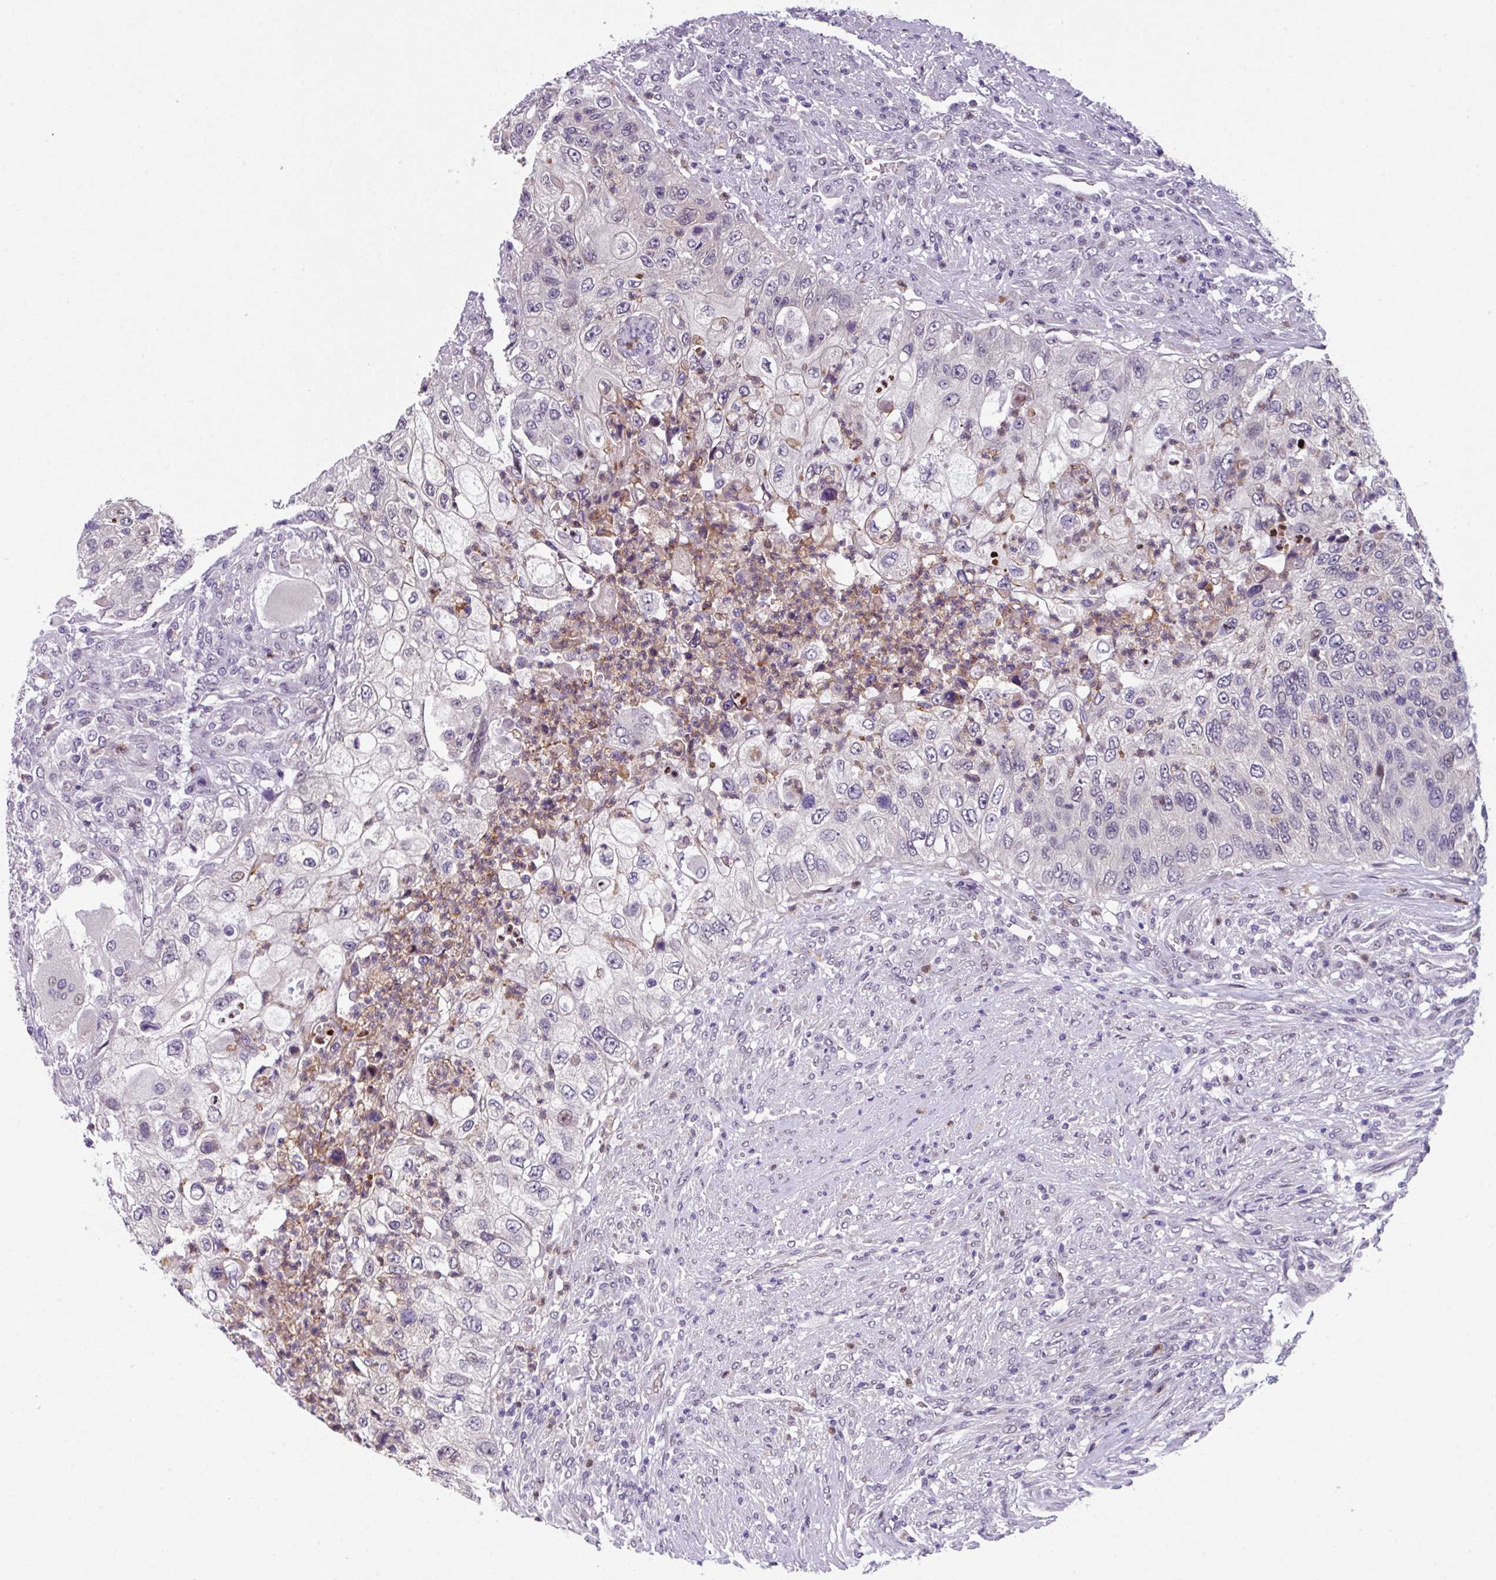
{"staining": {"intensity": "negative", "quantity": "none", "location": "none"}, "tissue": "urothelial cancer", "cell_type": "Tumor cells", "image_type": "cancer", "snomed": [{"axis": "morphology", "description": "Urothelial carcinoma, High grade"}, {"axis": "topography", "description": "Urinary bladder"}], "caption": "Immunohistochemical staining of urothelial carcinoma (high-grade) shows no significant staining in tumor cells. Nuclei are stained in blue.", "gene": "ZFP3", "patient": {"sex": "female", "age": 60}}